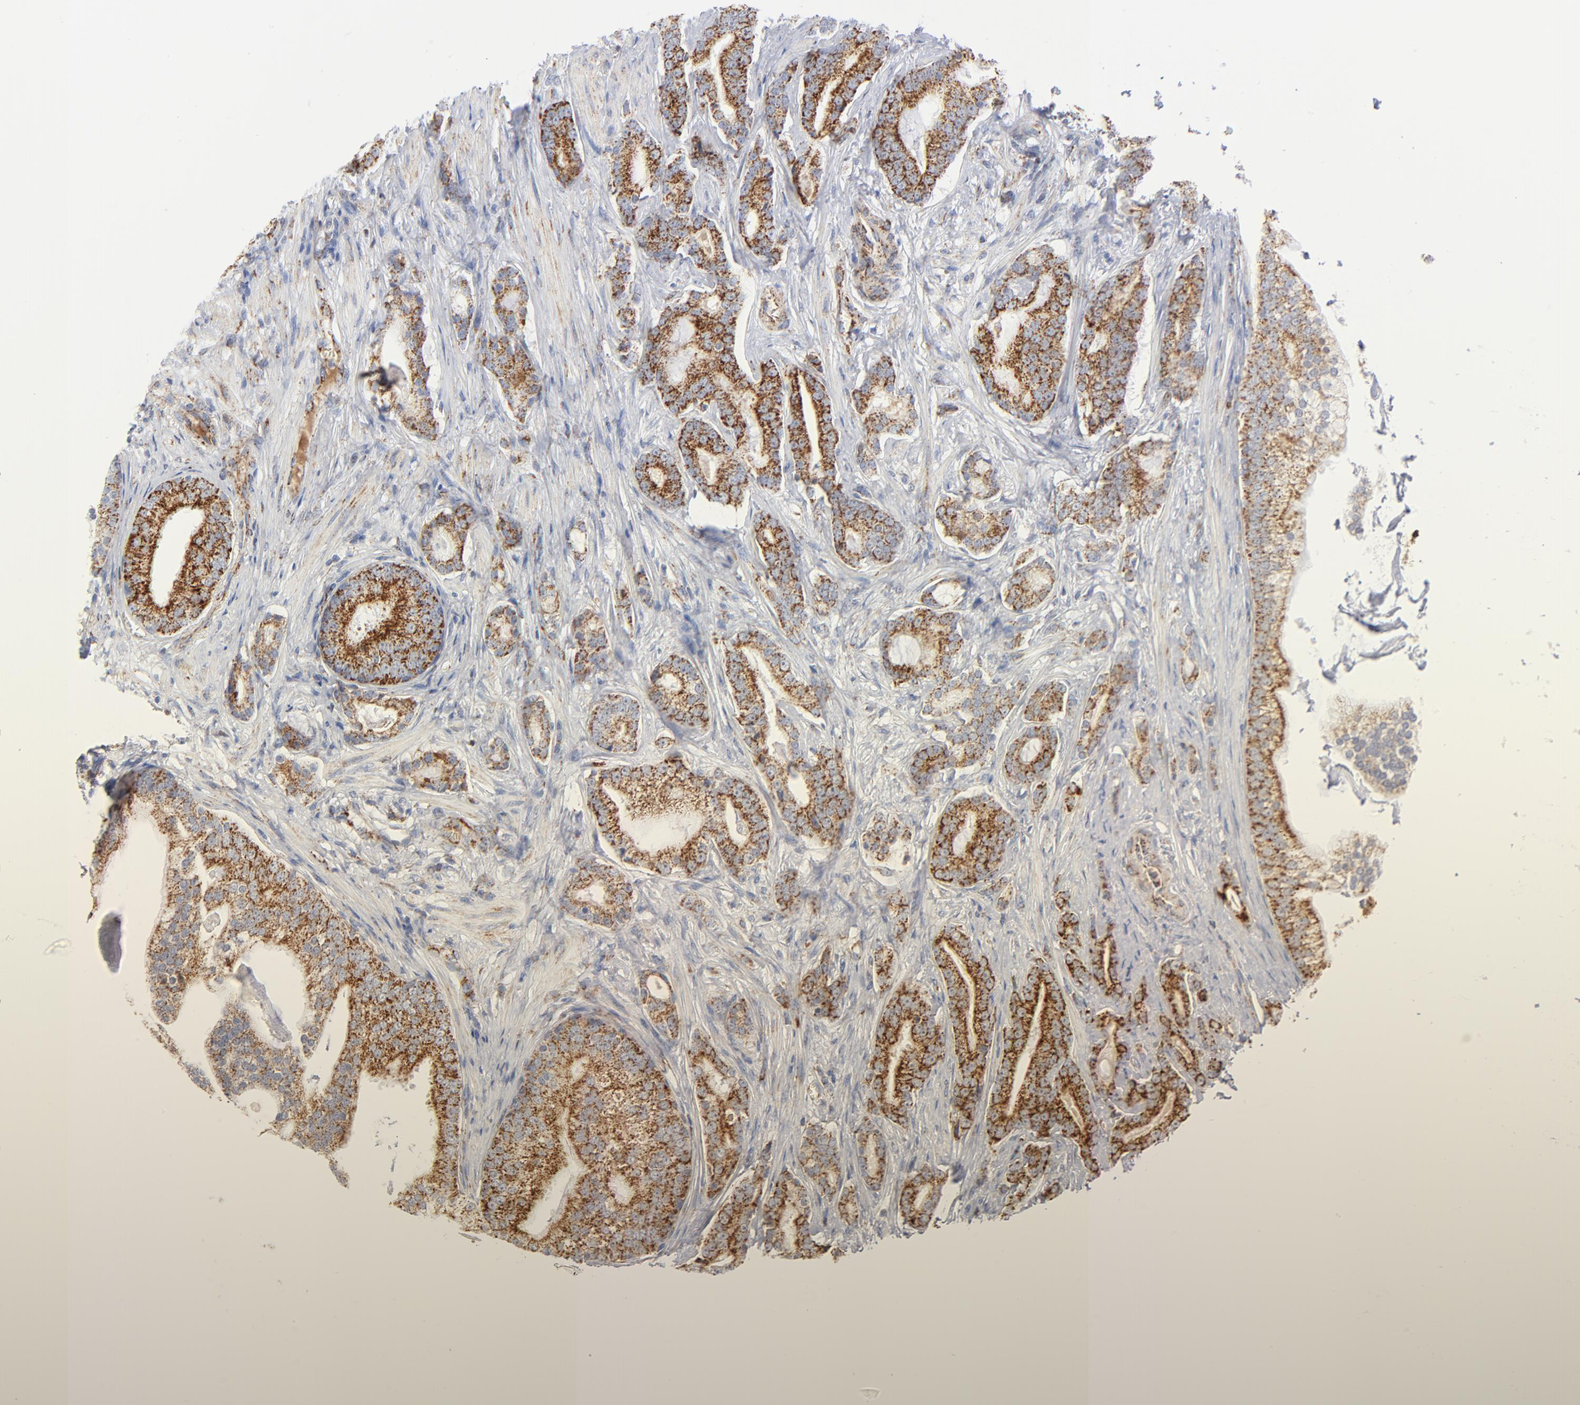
{"staining": {"intensity": "strong", "quantity": ">75%", "location": "cytoplasmic/membranous"}, "tissue": "prostate cancer", "cell_type": "Tumor cells", "image_type": "cancer", "snomed": [{"axis": "morphology", "description": "Adenocarcinoma, Low grade"}, {"axis": "topography", "description": "Prostate"}], "caption": "Immunohistochemistry (IHC) of prostate cancer (adenocarcinoma (low-grade)) displays high levels of strong cytoplasmic/membranous expression in approximately >75% of tumor cells.", "gene": "DIABLO", "patient": {"sex": "male", "age": 58}}